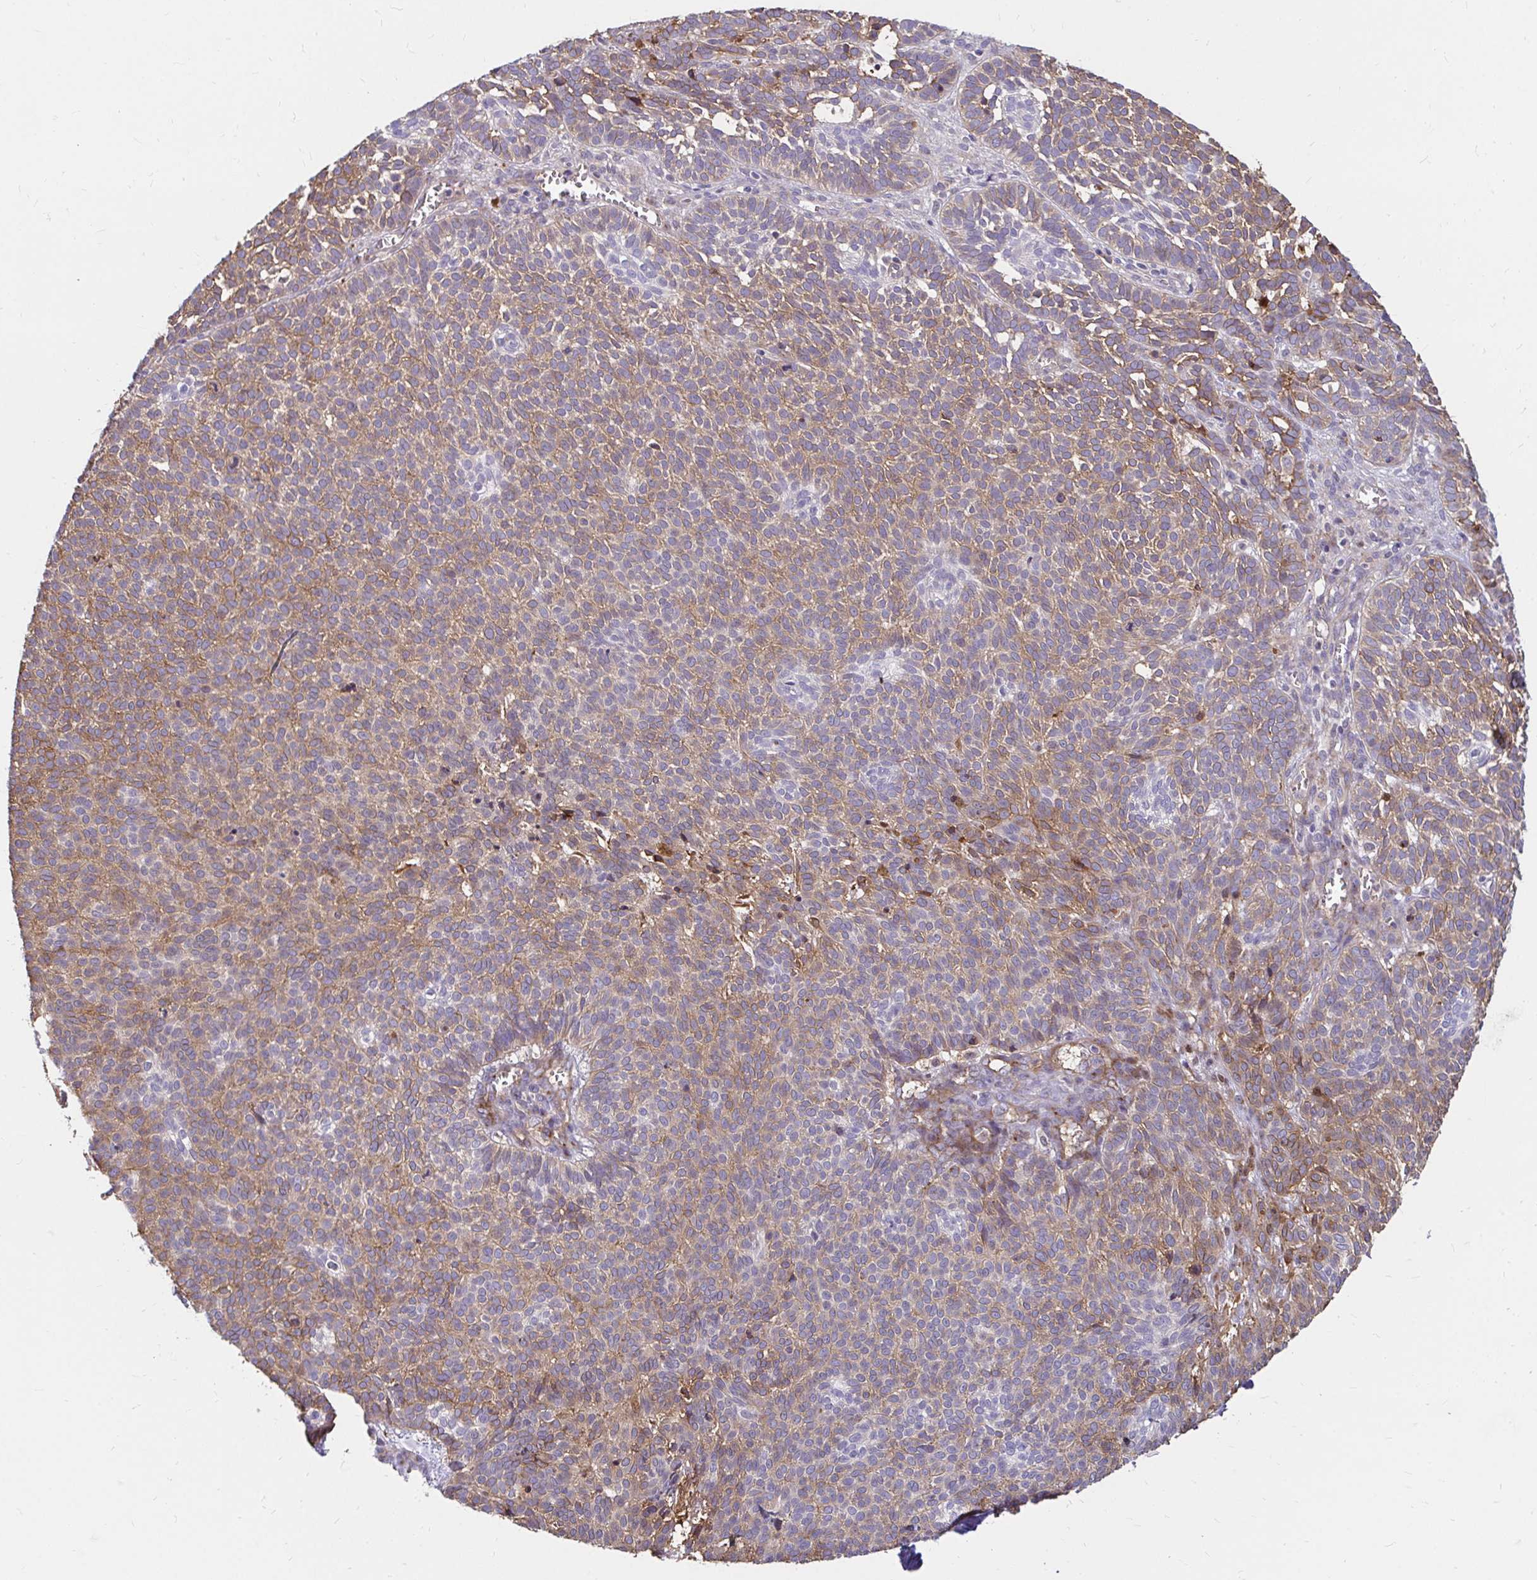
{"staining": {"intensity": "weak", "quantity": "25%-75%", "location": "cytoplasmic/membranous"}, "tissue": "skin cancer", "cell_type": "Tumor cells", "image_type": "cancer", "snomed": [{"axis": "morphology", "description": "Basal cell carcinoma"}, {"axis": "topography", "description": "Skin"}], "caption": "Tumor cells demonstrate weak cytoplasmic/membranous staining in about 25%-75% of cells in skin basal cell carcinoma.", "gene": "ITGA2", "patient": {"sex": "male", "age": 63}}